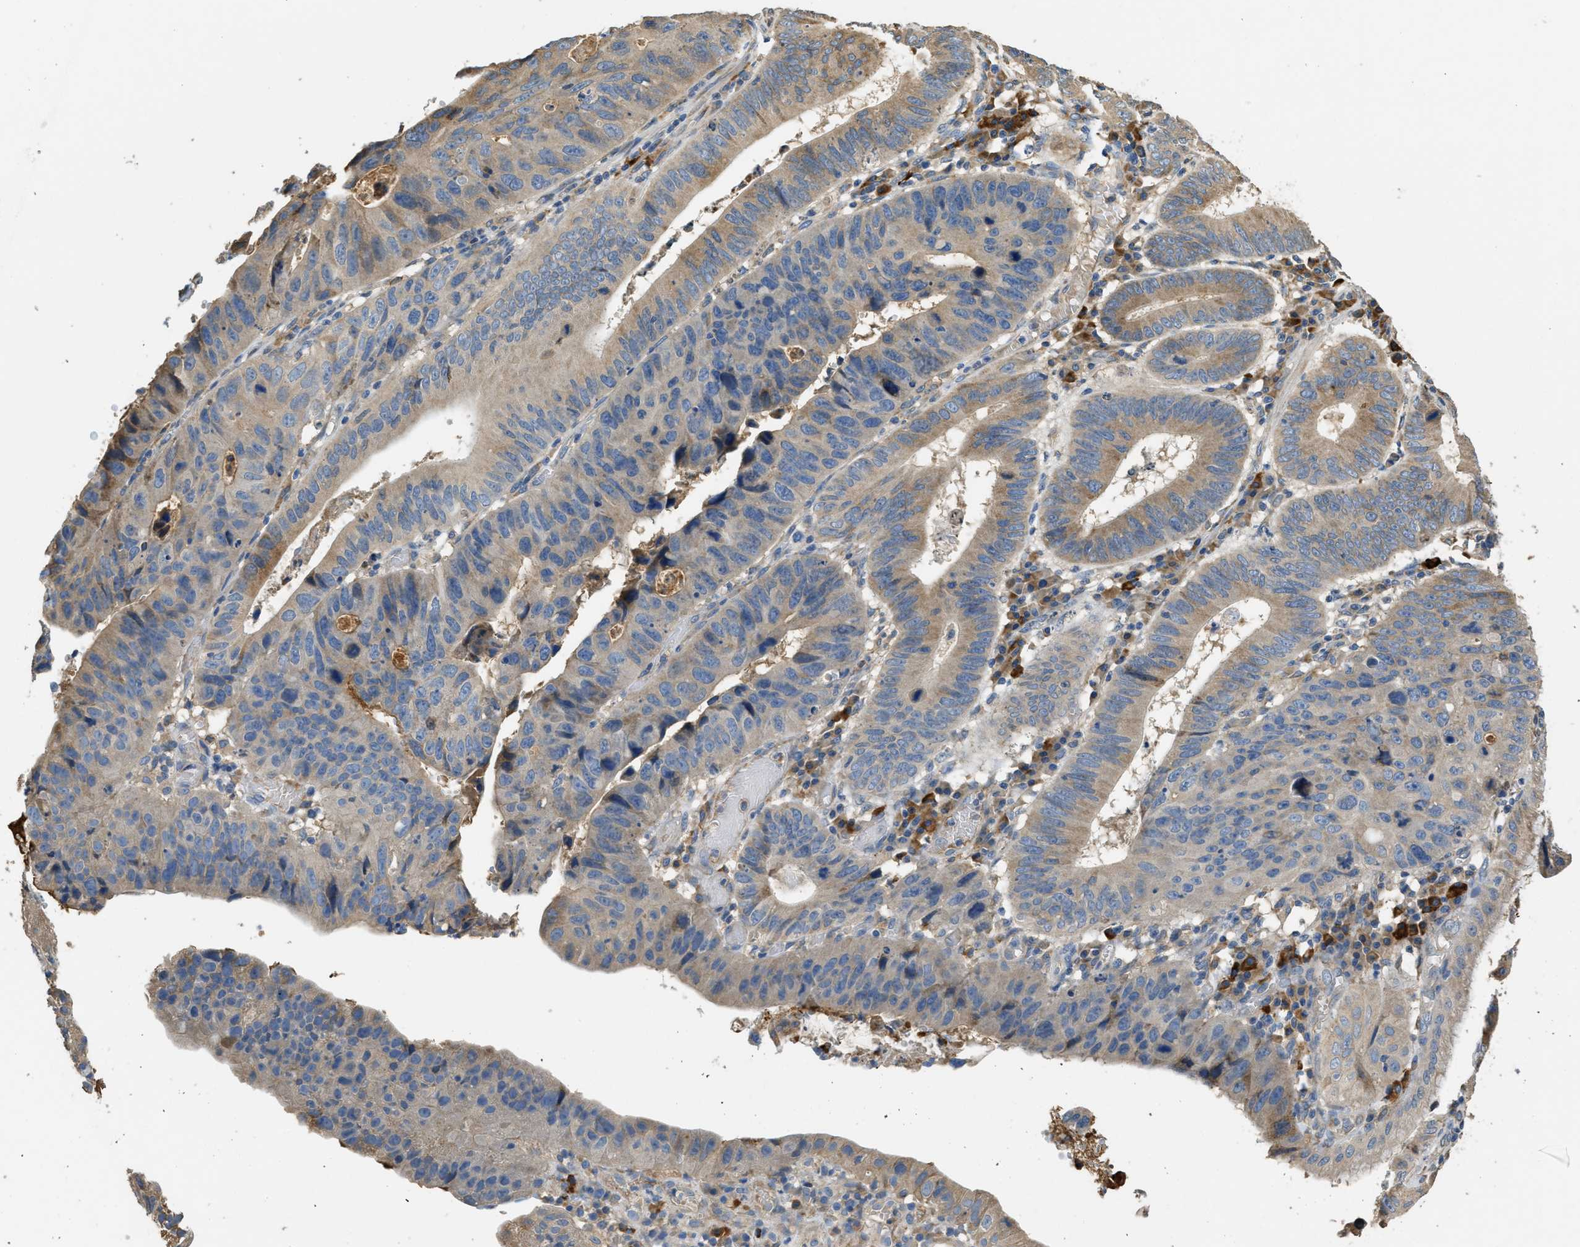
{"staining": {"intensity": "moderate", "quantity": "25%-75%", "location": "cytoplasmic/membranous"}, "tissue": "stomach cancer", "cell_type": "Tumor cells", "image_type": "cancer", "snomed": [{"axis": "morphology", "description": "Adenocarcinoma, NOS"}, {"axis": "topography", "description": "Stomach"}], "caption": "This is a histology image of IHC staining of stomach cancer (adenocarcinoma), which shows moderate expression in the cytoplasmic/membranous of tumor cells.", "gene": "RIPK2", "patient": {"sex": "male", "age": 59}}